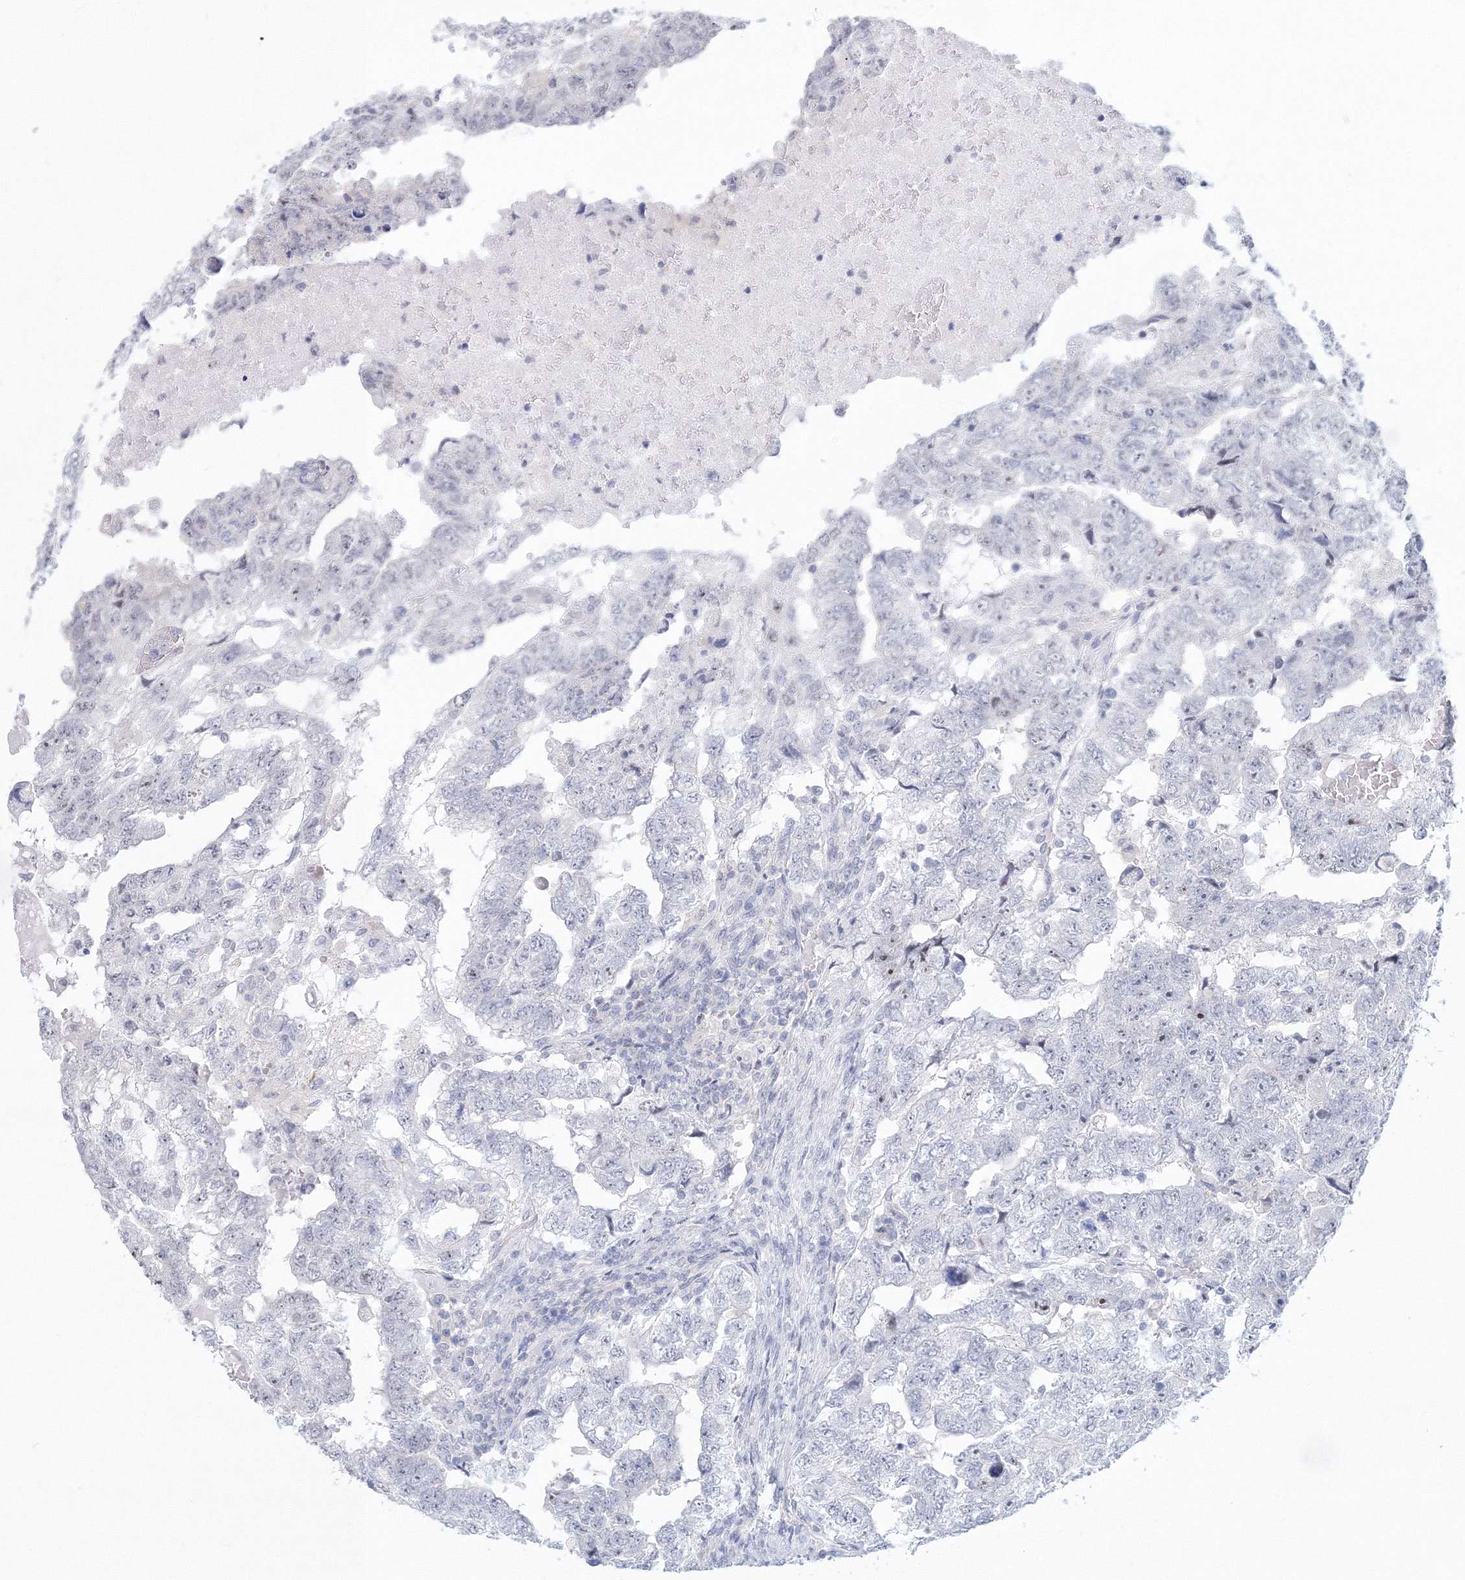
{"staining": {"intensity": "negative", "quantity": "none", "location": "none"}, "tissue": "testis cancer", "cell_type": "Tumor cells", "image_type": "cancer", "snomed": [{"axis": "morphology", "description": "Carcinoma, Embryonal, NOS"}, {"axis": "topography", "description": "Testis"}], "caption": "Tumor cells are negative for brown protein staining in embryonal carcinoma (testis).", "gene": "VSIG1", "patient": {"sex": "male", "age": 36}}